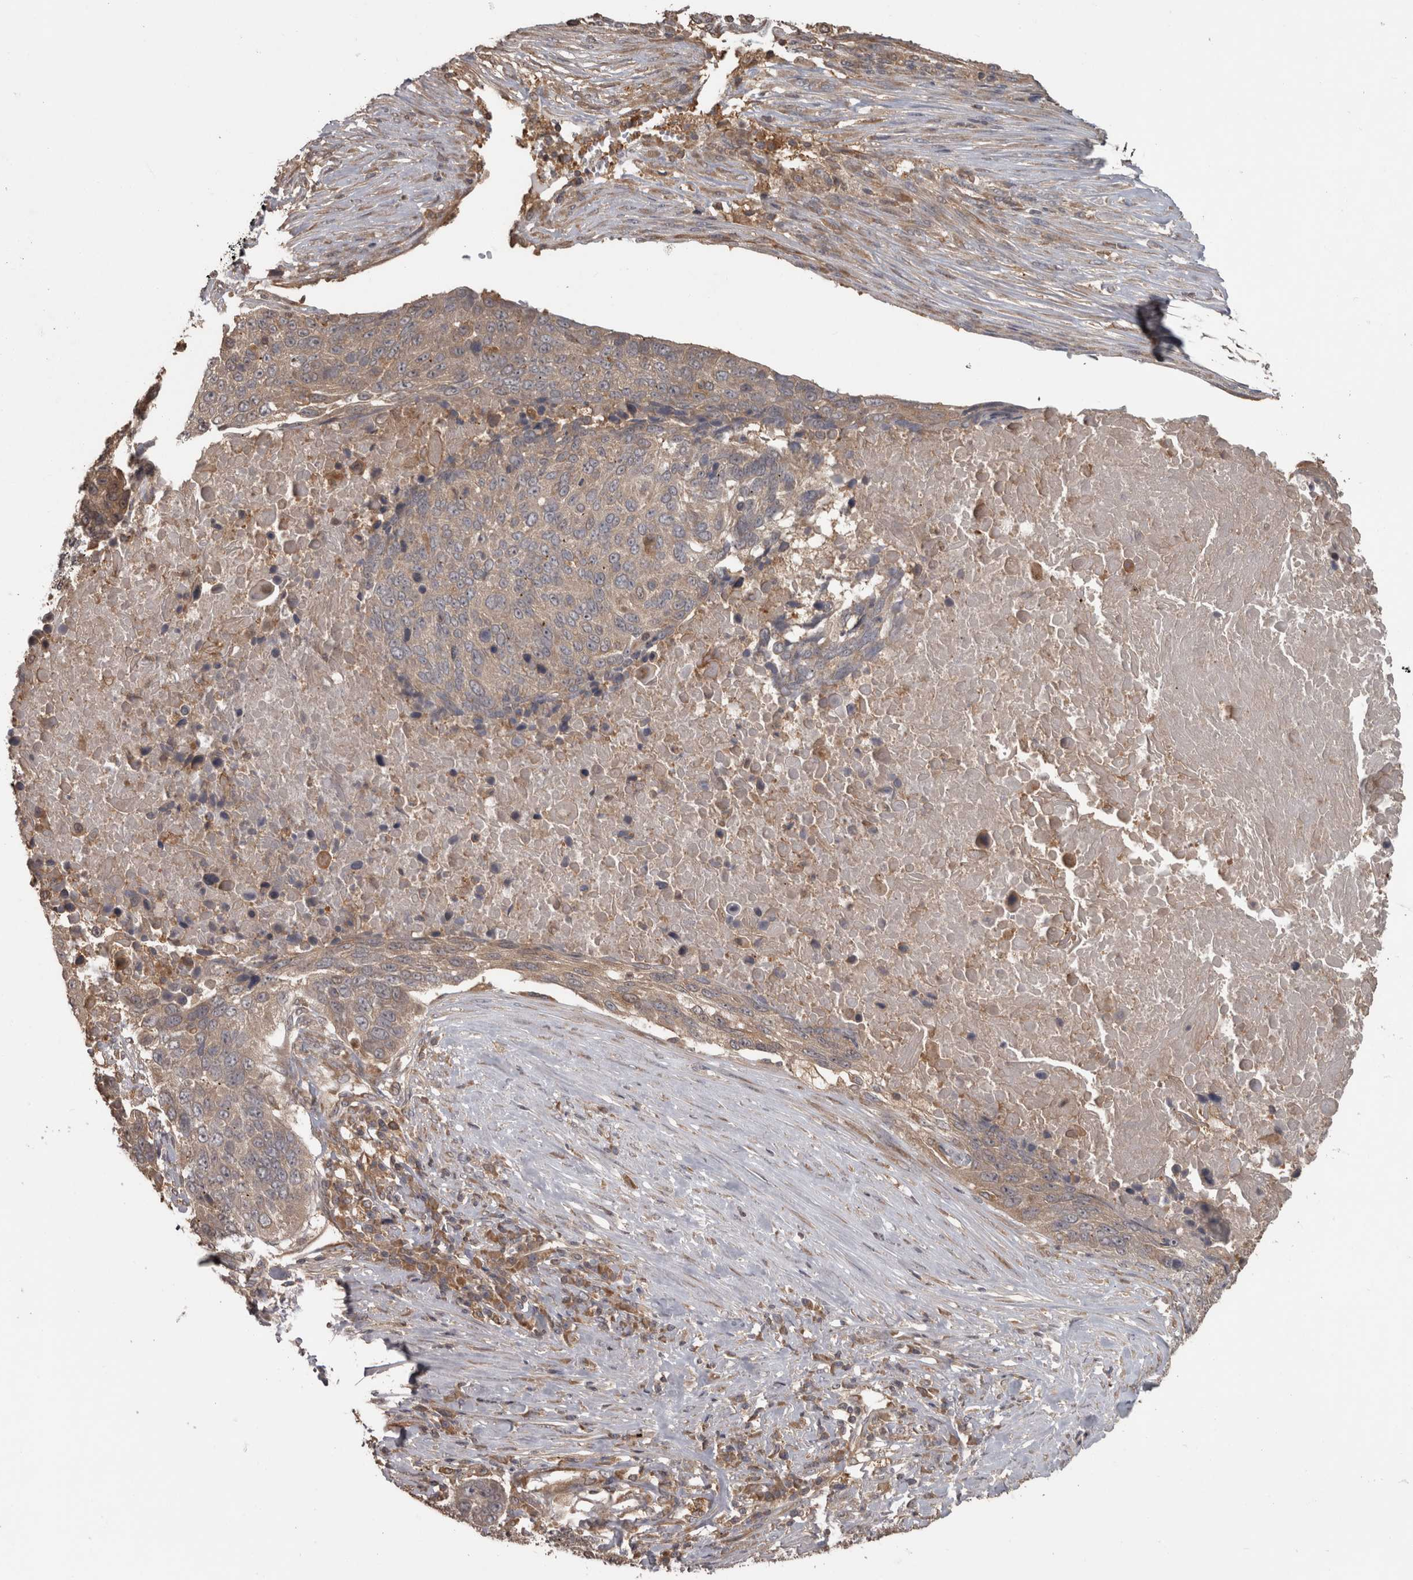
{"staining": {"intensity": "weak", "quantity": "<25%", "location": "cytoplasmic/membranous"}, "tissue": "lung cancer", "cell_type": "Tumor cells", "image_type": "cancer", "snomed": [{"axis": "morphology", "description": "Squamous cell carcinoma, NOS"}, {"axis": "topography", "description": "Lung"}], "caption": "The photomicrograph shows no significant staining in tumor cells of lung squamous cell carcinoma.", "gene": "MICU3", "patient": {"sex": "male", "age": 66}}